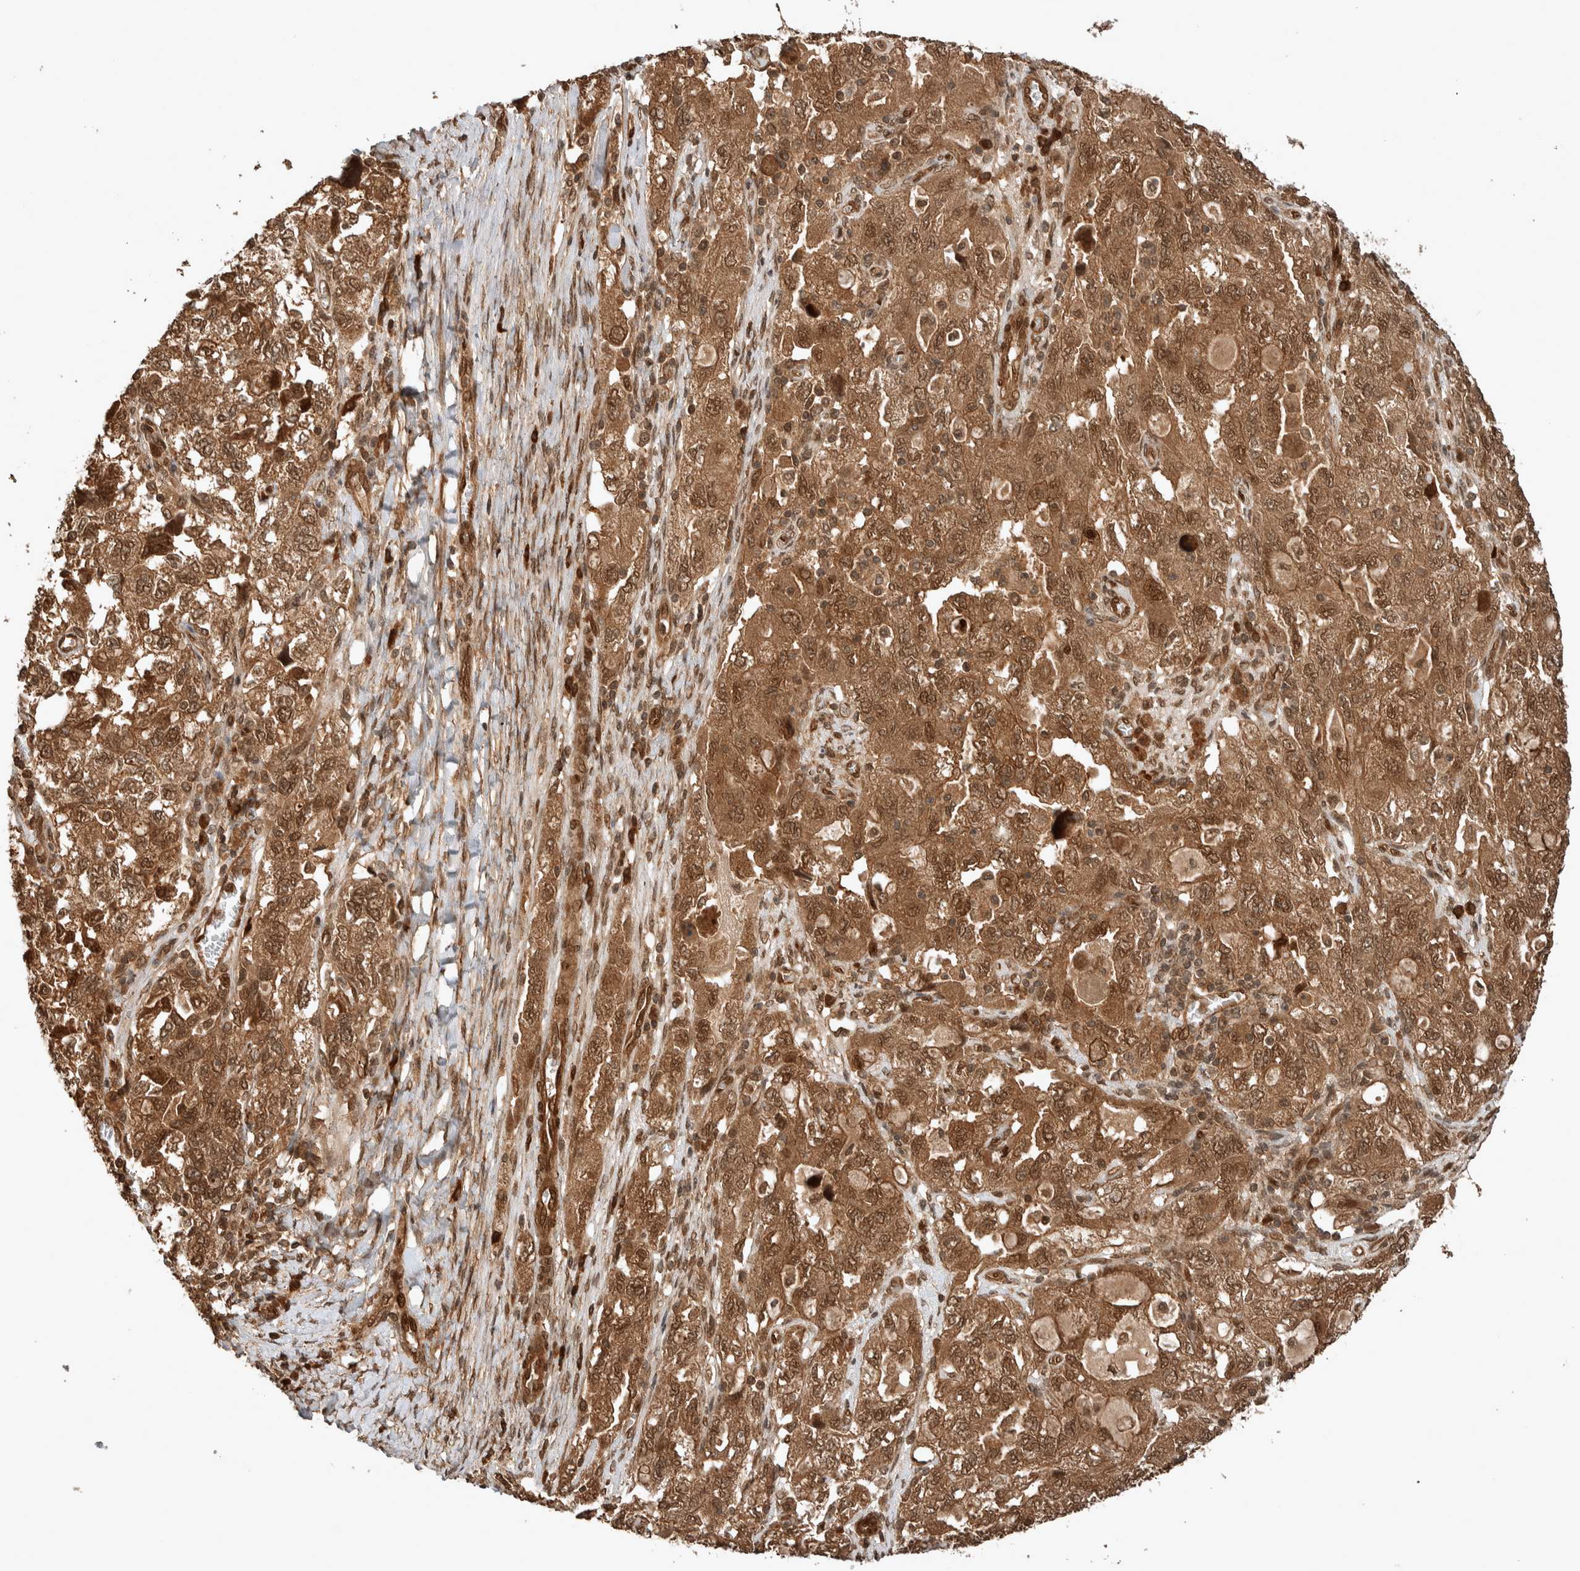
{"staining": {"intensity": "moderate", "quantity": ">75%", "location": "cytoplasmic/membranous,nuclear"}, "tissue": "ovarian cancer", "cell_type": "Tumor cells", "image_type": "cancer", "snomed": [{"axis": "morphology", "description": "Carcinoma, NOS"}, {"axis": "morphology", "description": "Cystadenocarcinoma, serous, NOS"}, {"axis": "topography", "description": "Ovary"}], "caption": "Protein staining demonstrates moderate cytoplasmic/membranous and nuclear staining in approximately >75% of tumor cells in carcinoma (ovarian).", "gene": "CNTROB", "patient": {"sex": "female", "age": 69}}